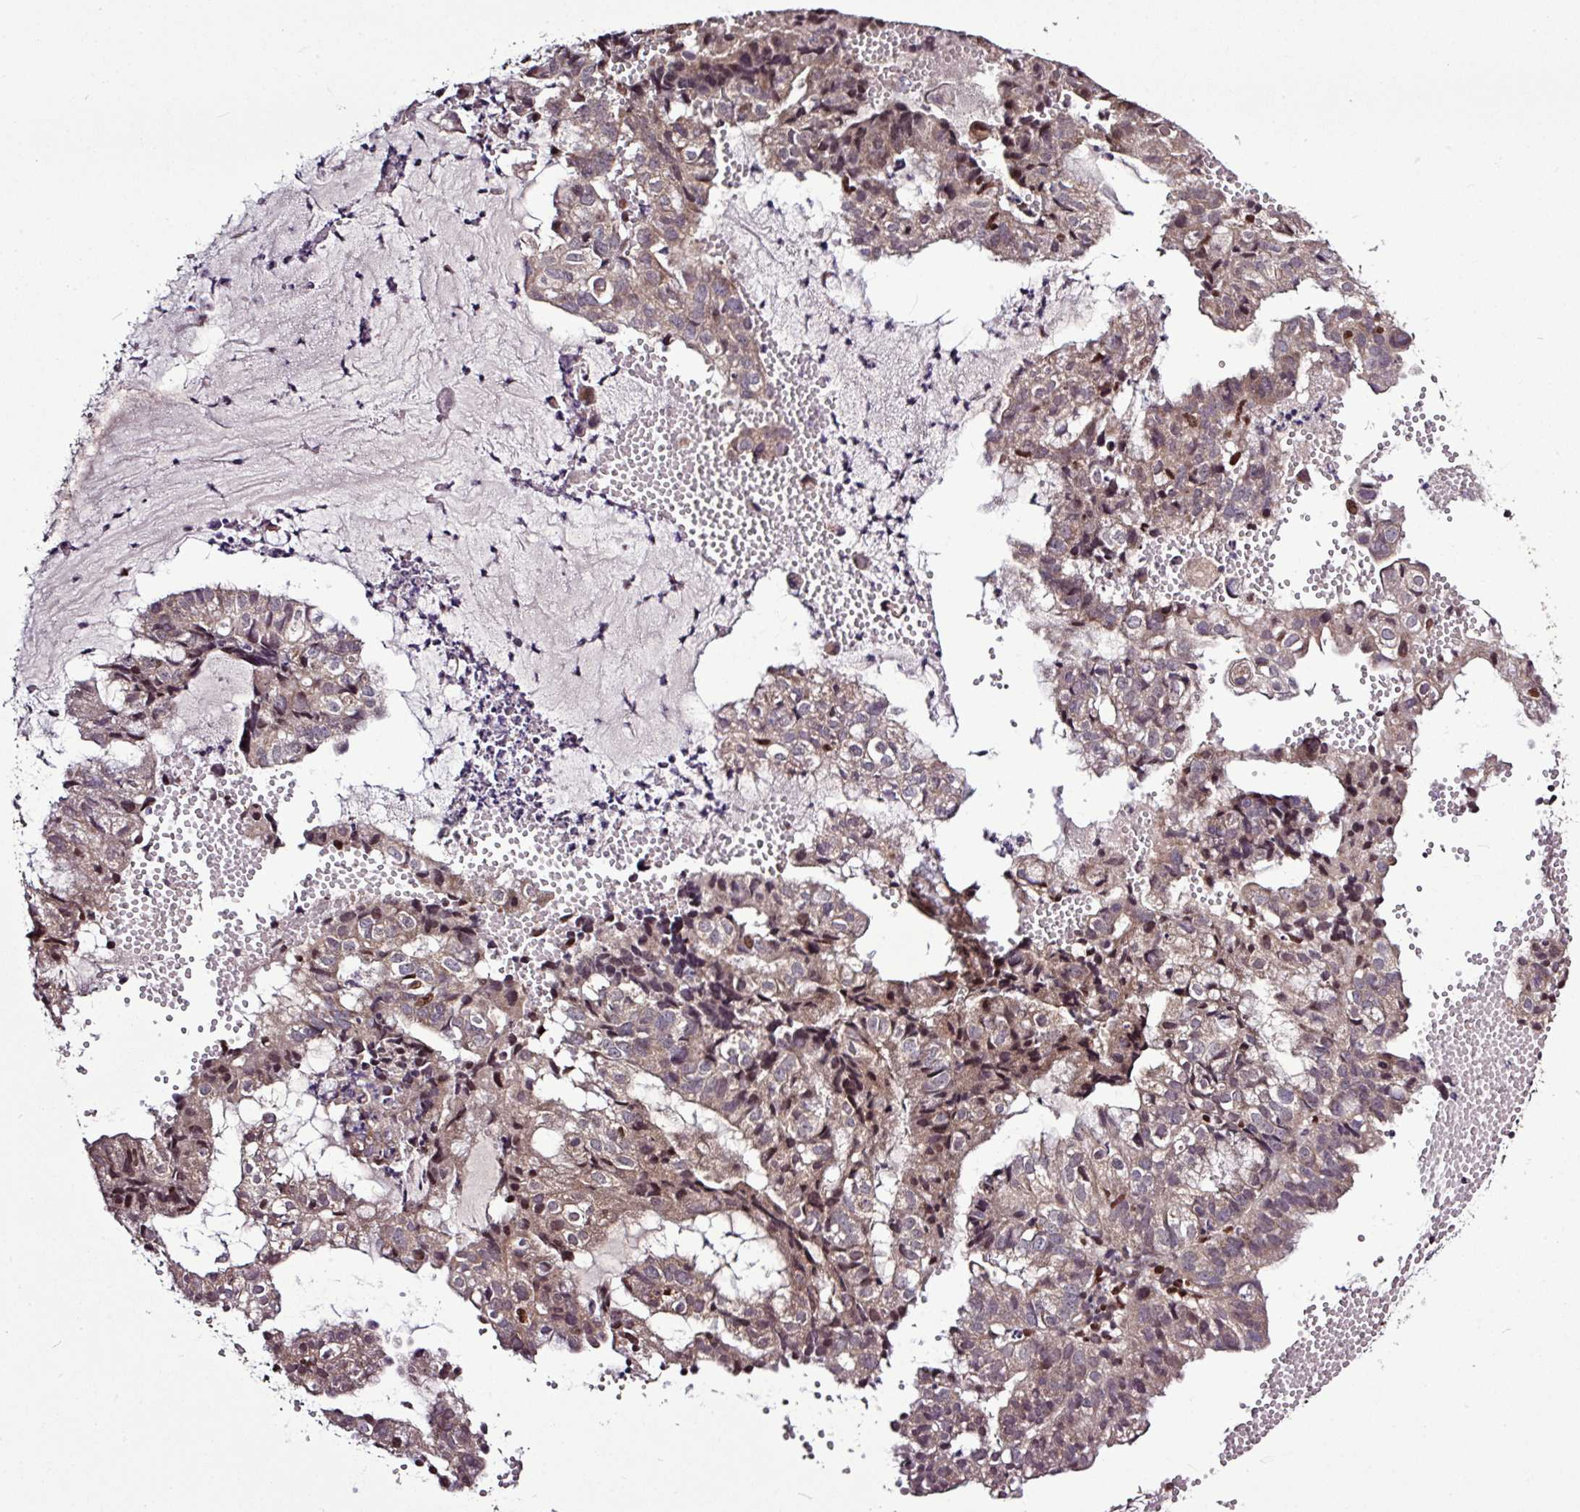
{"staining": {"intensity": "weak", "quantity": ">75%", "location": "cytoplasmic/membranous,nuclear"}, "tissue": "endometrial cancer", "cell_type": "Tumor cells", "image_type": "cancer", "snomed": [{"axis": "morphology", "description": "Adenocarcinoma, NOS"}, {"axis": "topography", "description": "Endometrium"}], "caption": "An IHC micrograph of neoplastic tissue is shown. Protein staining in brown highlights weak cytoplasmic/membranous and nuclear positivity in endometrial cancer within tumor cells.", "gene": "SKIC2", "patient": {"sex": "female", "age": 76}}